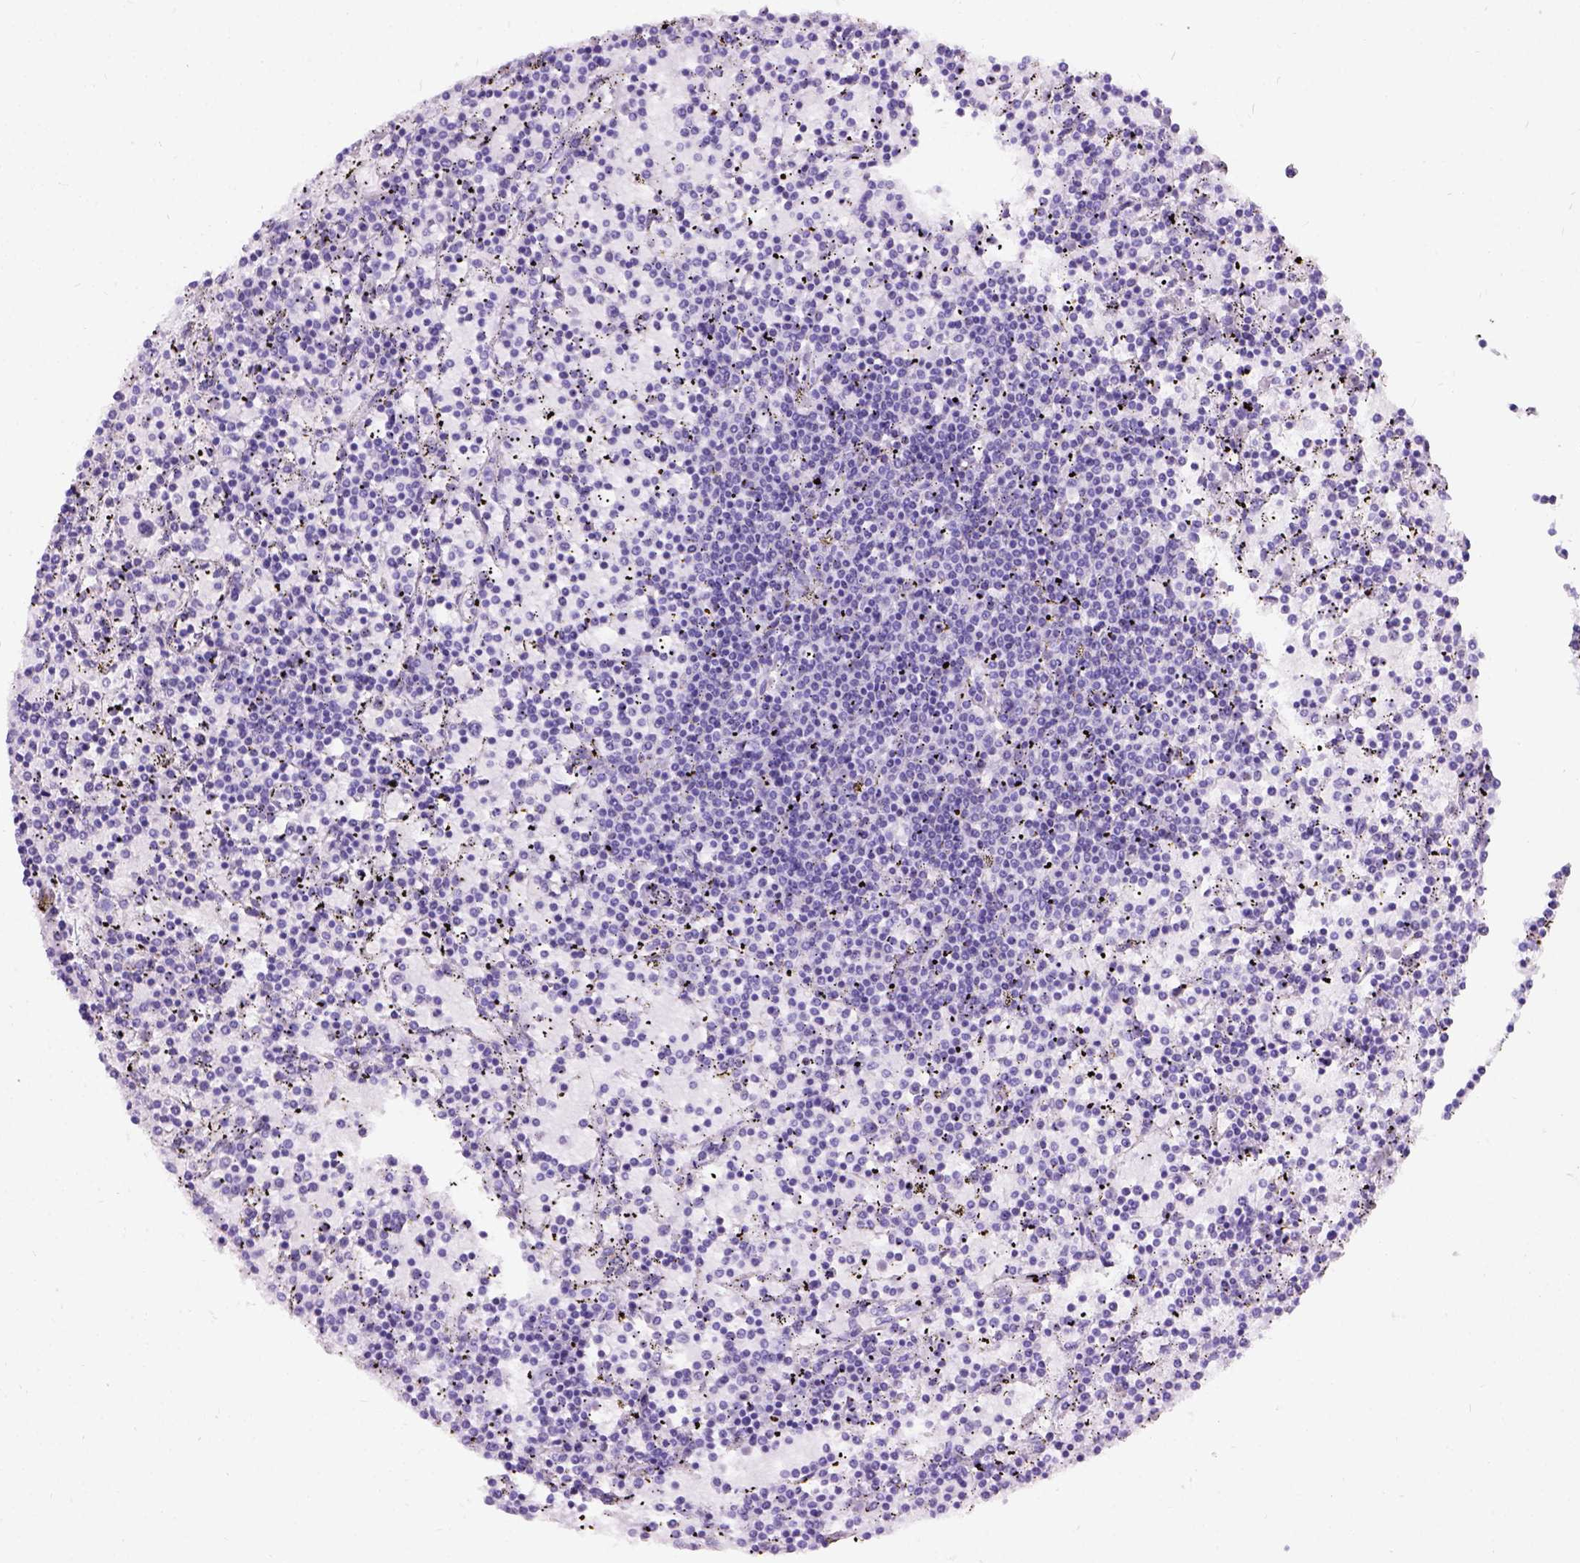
{"staining": {"intensity": "negative", "quantity": "none", "location": "none"}, "tissue": "lymphoma", "cell_type": "Tumor cells", "image_type": "cancer", "snomed": [{"axis": "morphology", "description": "Malignant lymphoma, non-Hodgkin's type, Low grade"}, {"axis": "topography", "description": "Spleen"}], "caption": "Immunohistochemical staining of human lymphoma exhibits no significant staining in tumor cells. (Immunohistochemistry, brightfield microscopy, high magnification).", "gene": "C7orf57", "patient": {"sex": "female", "age": 77}}